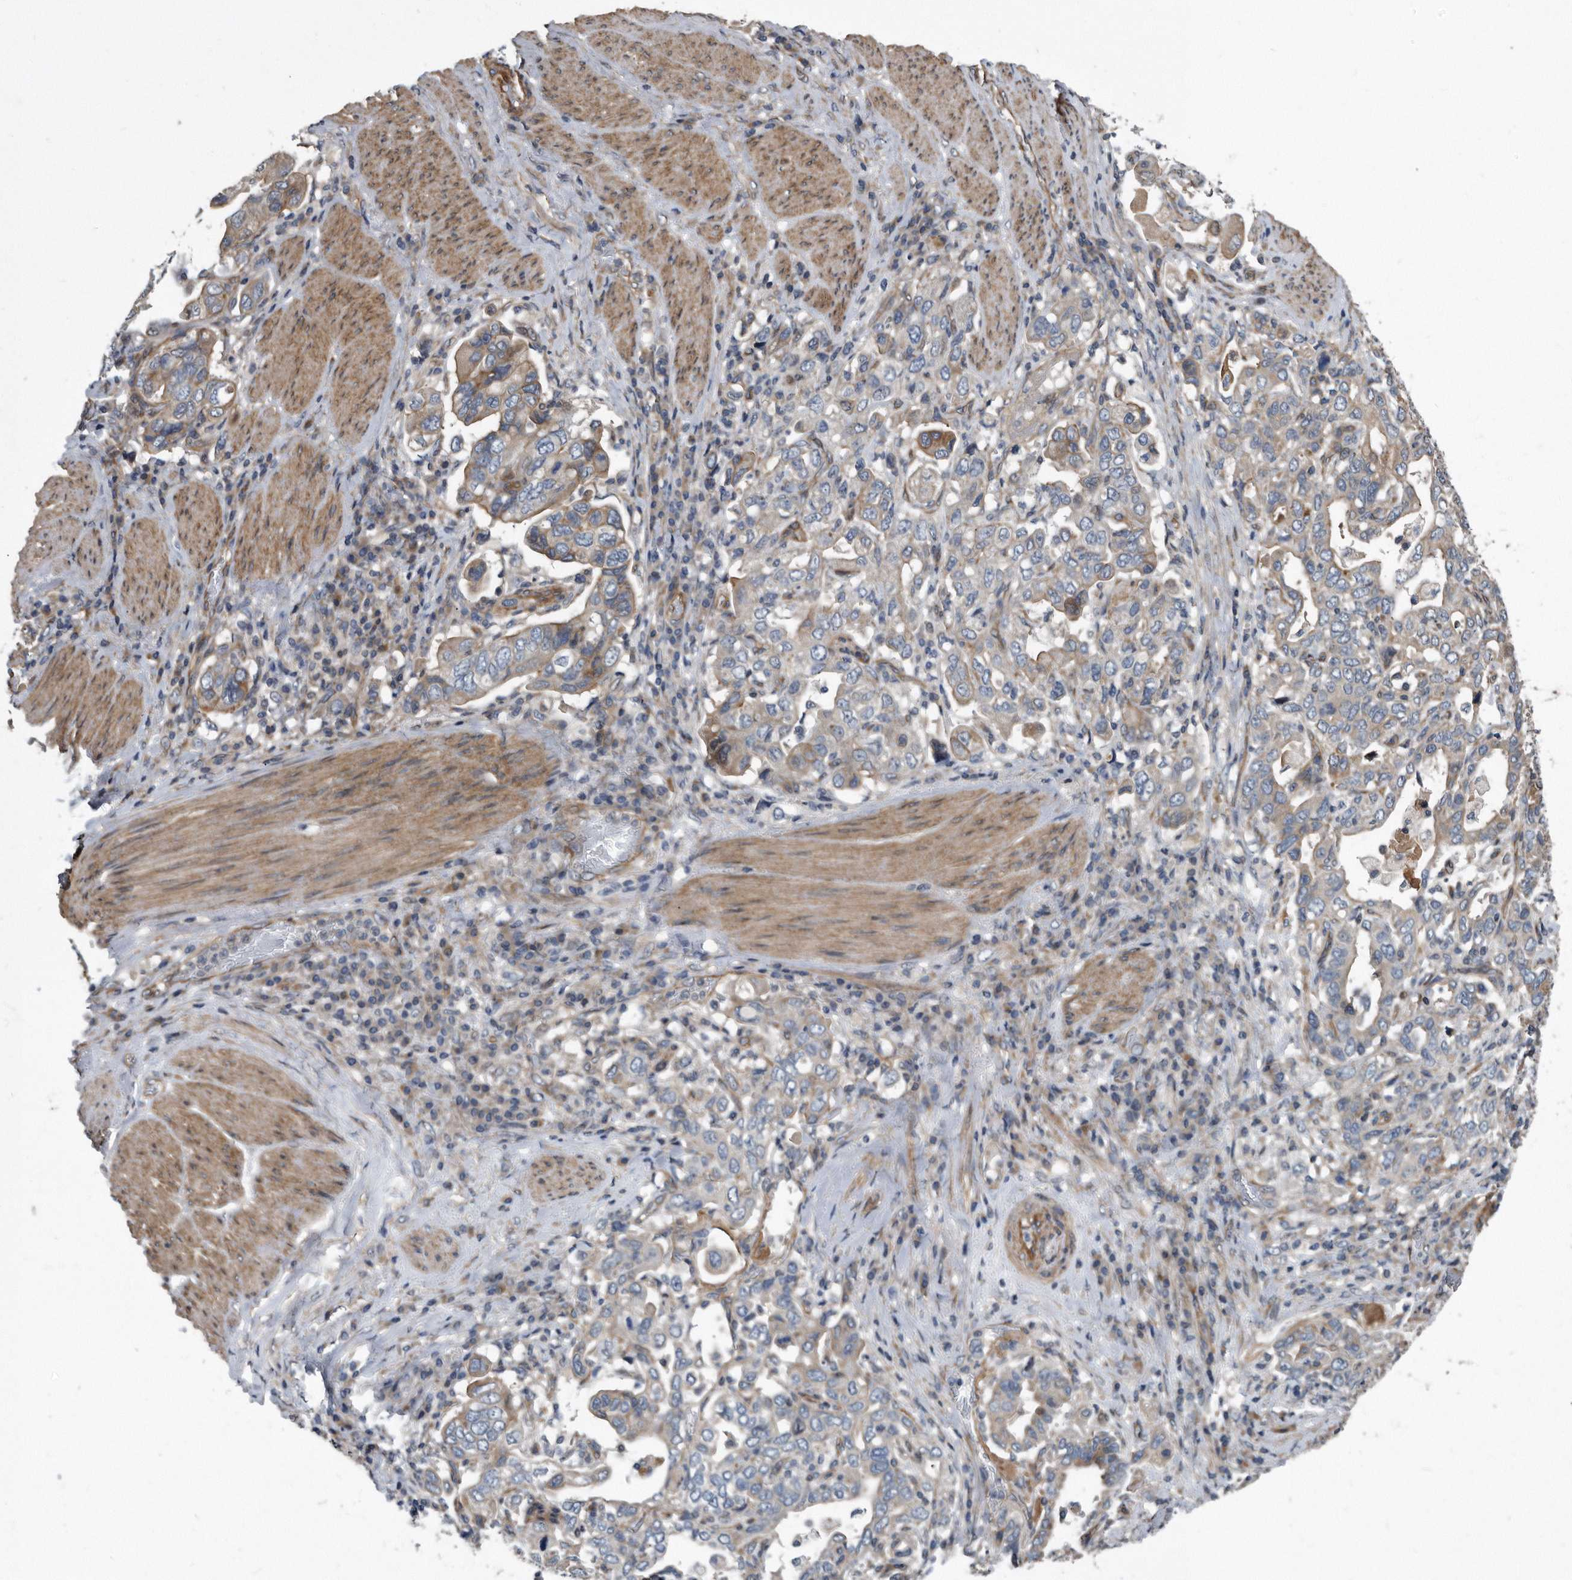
{"staining": {"intensity": "weak", "quantity": "<25%", "location": "cytoplasmic/membranous"}, "tissue": "stomach cancer", "cell_type": "Tumor cells", "image_type": "cancer", "snomed": [{"axis": "morphology", "description": "Adenocarcinoma, NOS"}, {"axis": "topography", "description": "Stomach, upper"}], "caption": "IHC histopathology image of human stomach cancer stained for a protein (brown), which displays no staining in tumor cells.", "gene": "ARMCX1", "patient": {"sex": "male", "age": 62}}